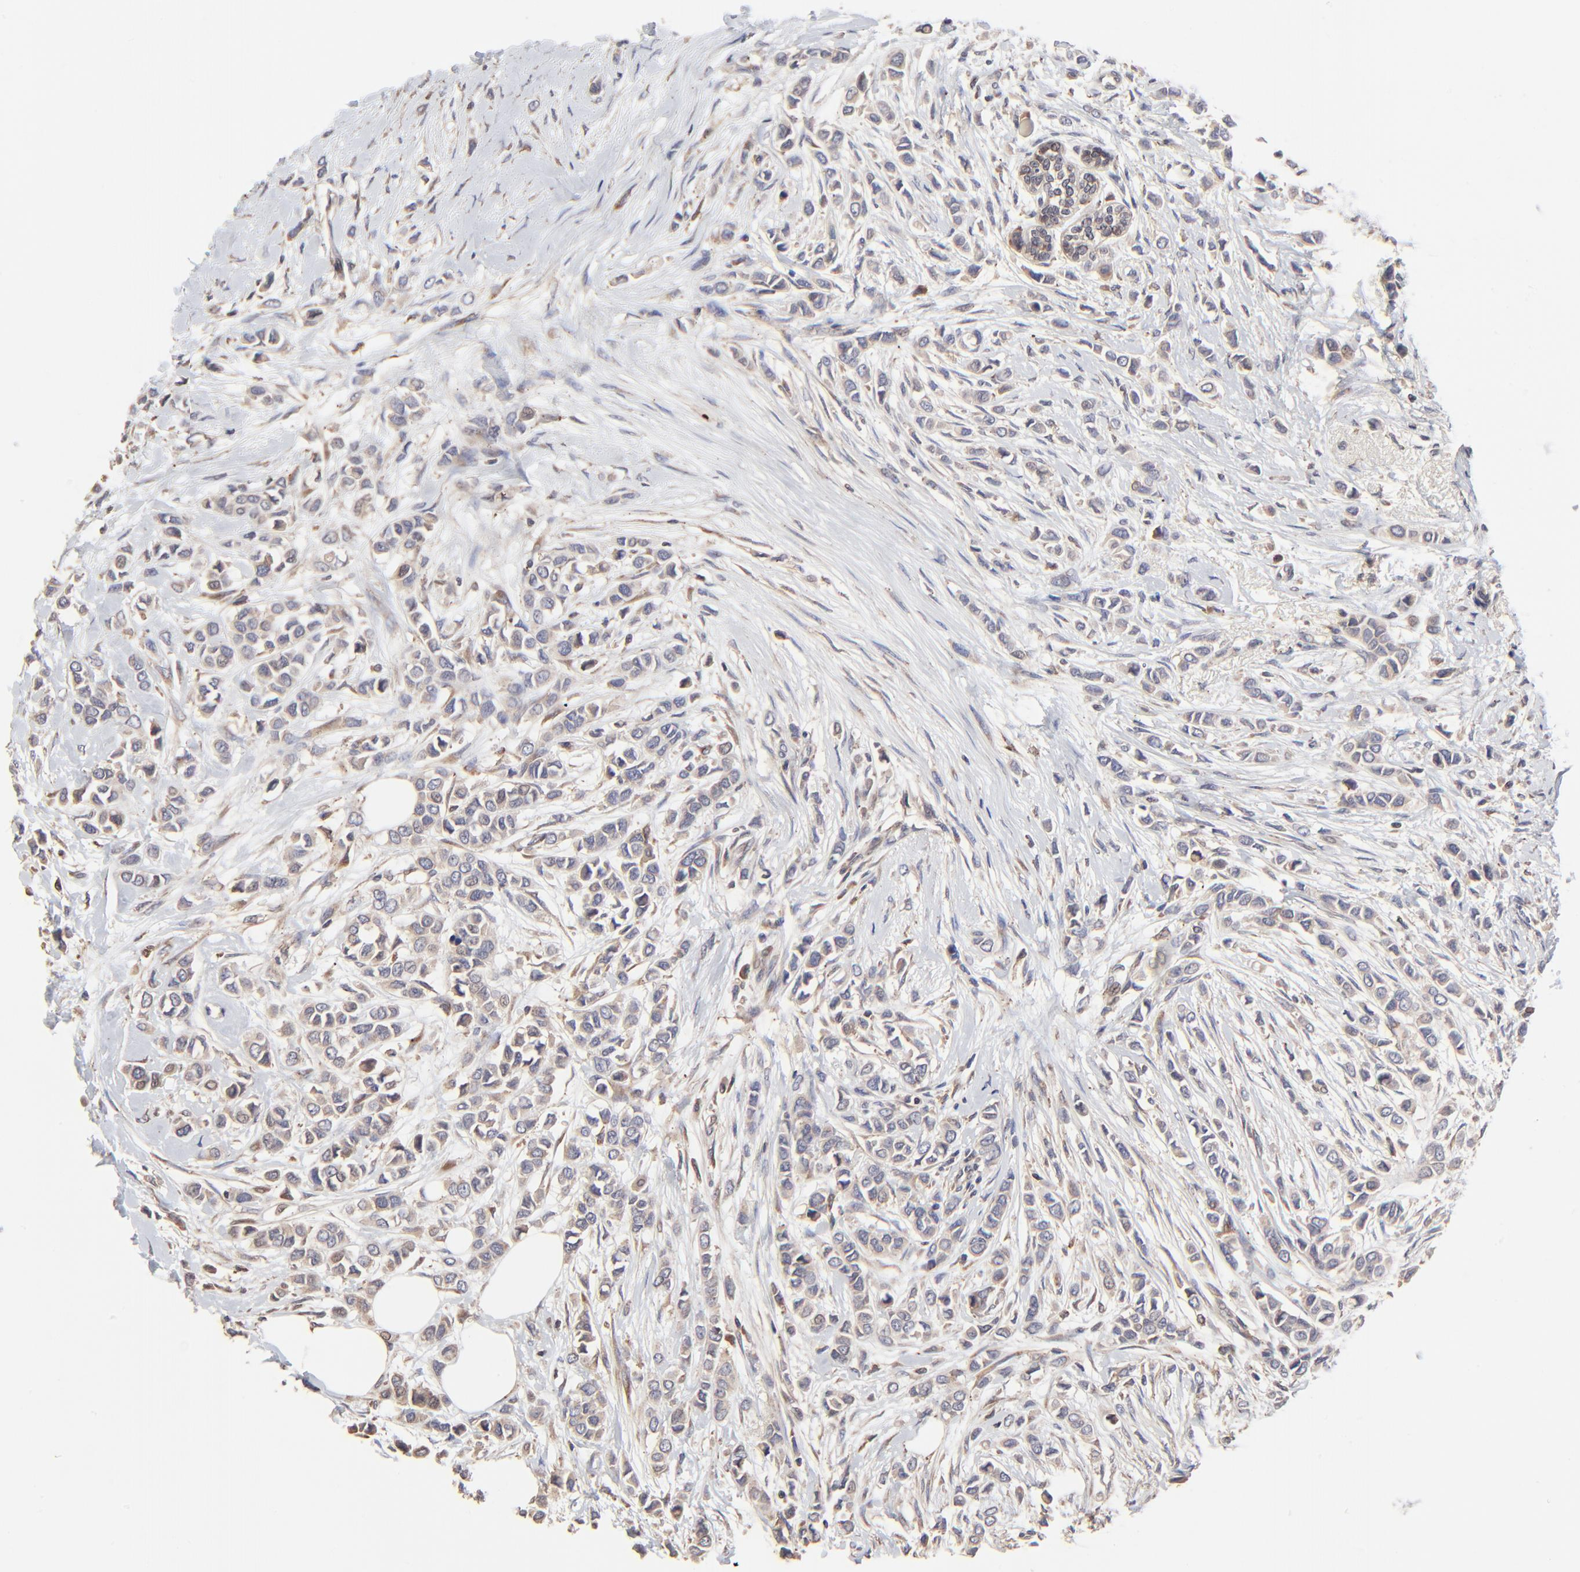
{"staining": {"intensity": "weak", "quantity": "25%-75%", "location": "cytoplasmic/membranous"}, "tissue": "breast cancer", "cell_type": "Tumor cells", "image_type": "cancer", "snomed": [{"axis": "morphology", "description": "Lobular carcinoma"}, {"axis": "topography", "description": "Breast"}], "caption": "DAB immunohistochemical staining of lobular carcinoma (breast) shows weak cytoplasmic/membranous protein staining in approximately 25%-75% of tumor cells. The staining is performed using DAB brown chromogen to label protein expression. The nuclei are counter-stained blue using hematoxylin.", "gene": "ELP2", "patient": {"sex": "female", "age": 51}}